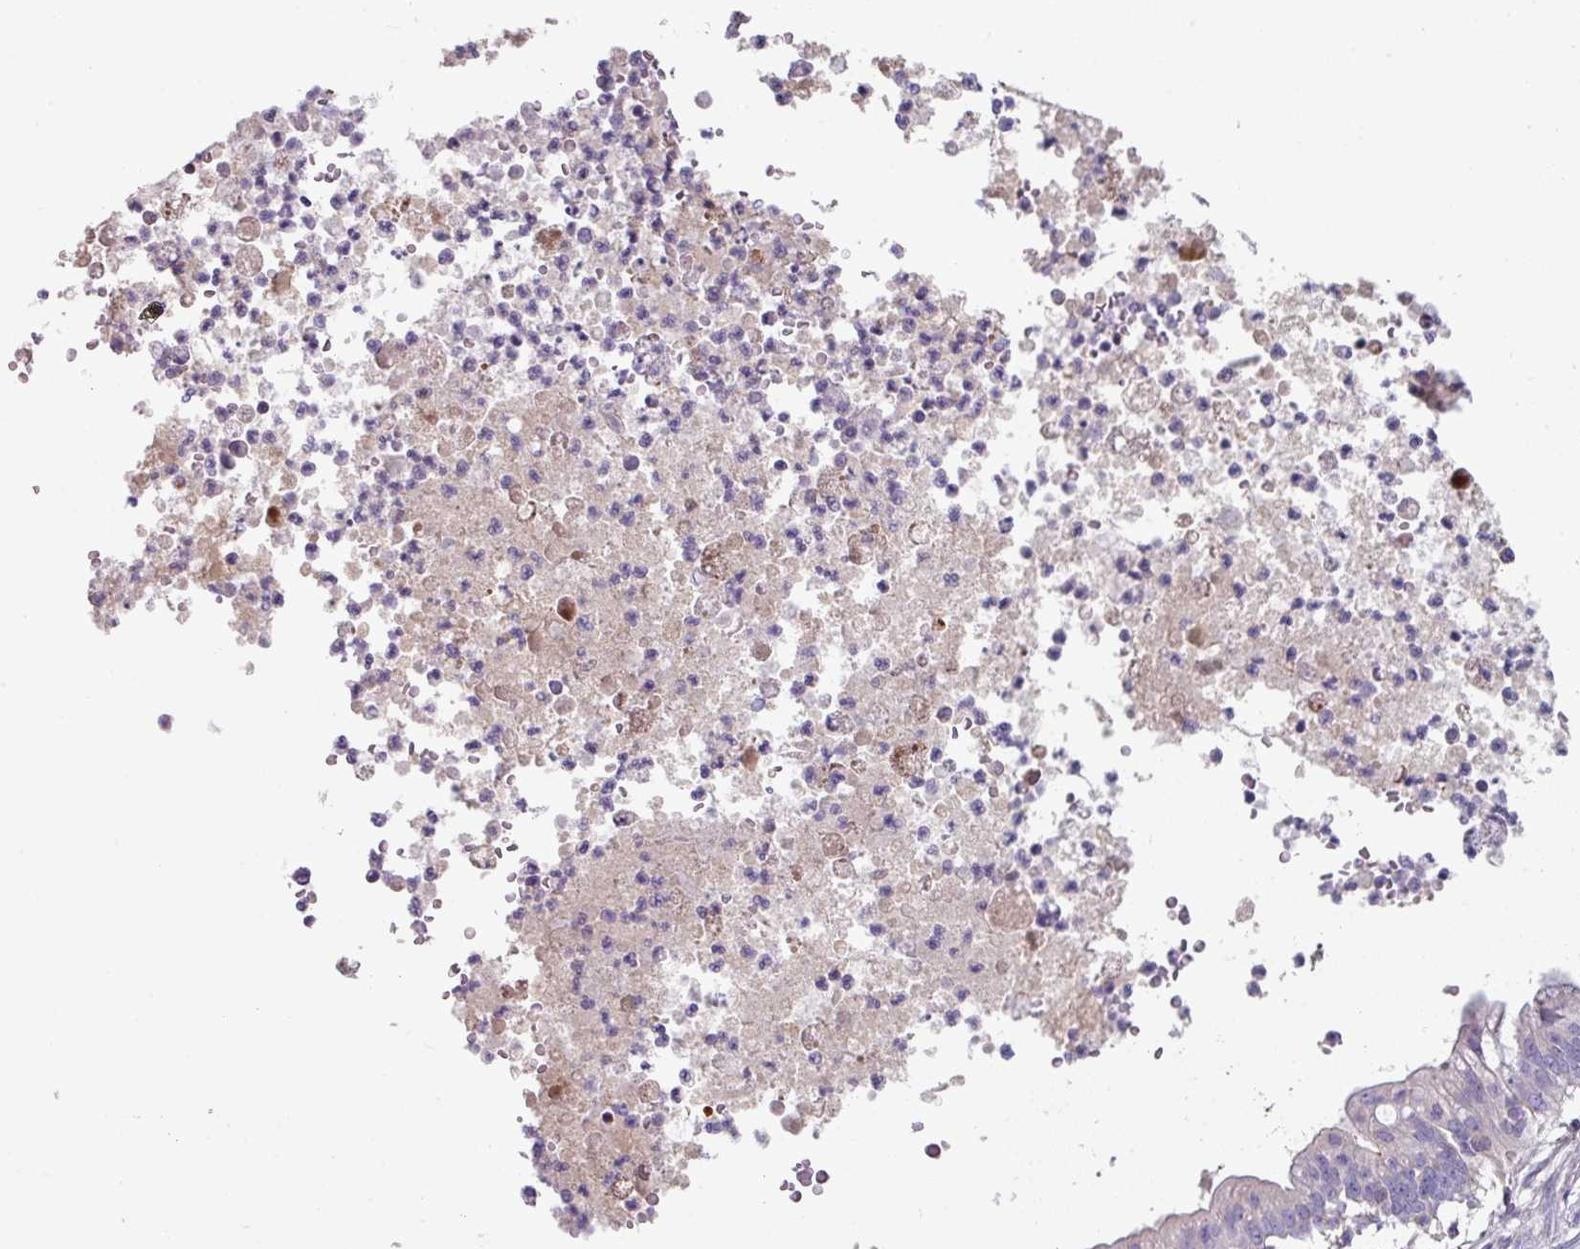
{"staining": {"intensity": "negative", "quantity": "none", "location": "none"}, "tissue": "pancreatic cancer", "cell_type": "Tumor cells", "image_type": "cancer", "snomed": [{"axis": "morphology", "description": "Adenocarcinoma, NOS"}, {"axis": "topography", "description": "Pancreas"}], "caption": "Immunohistochemistry (IHC) of pancreatic adenocarcinoma shows no expression in tumor cells. (Brightfield microscopy of DAB immunohistochemistry (IHC) at high magnification).", "gene": "TMEM132A", "patient": {"sex": "male", "age": 68}}